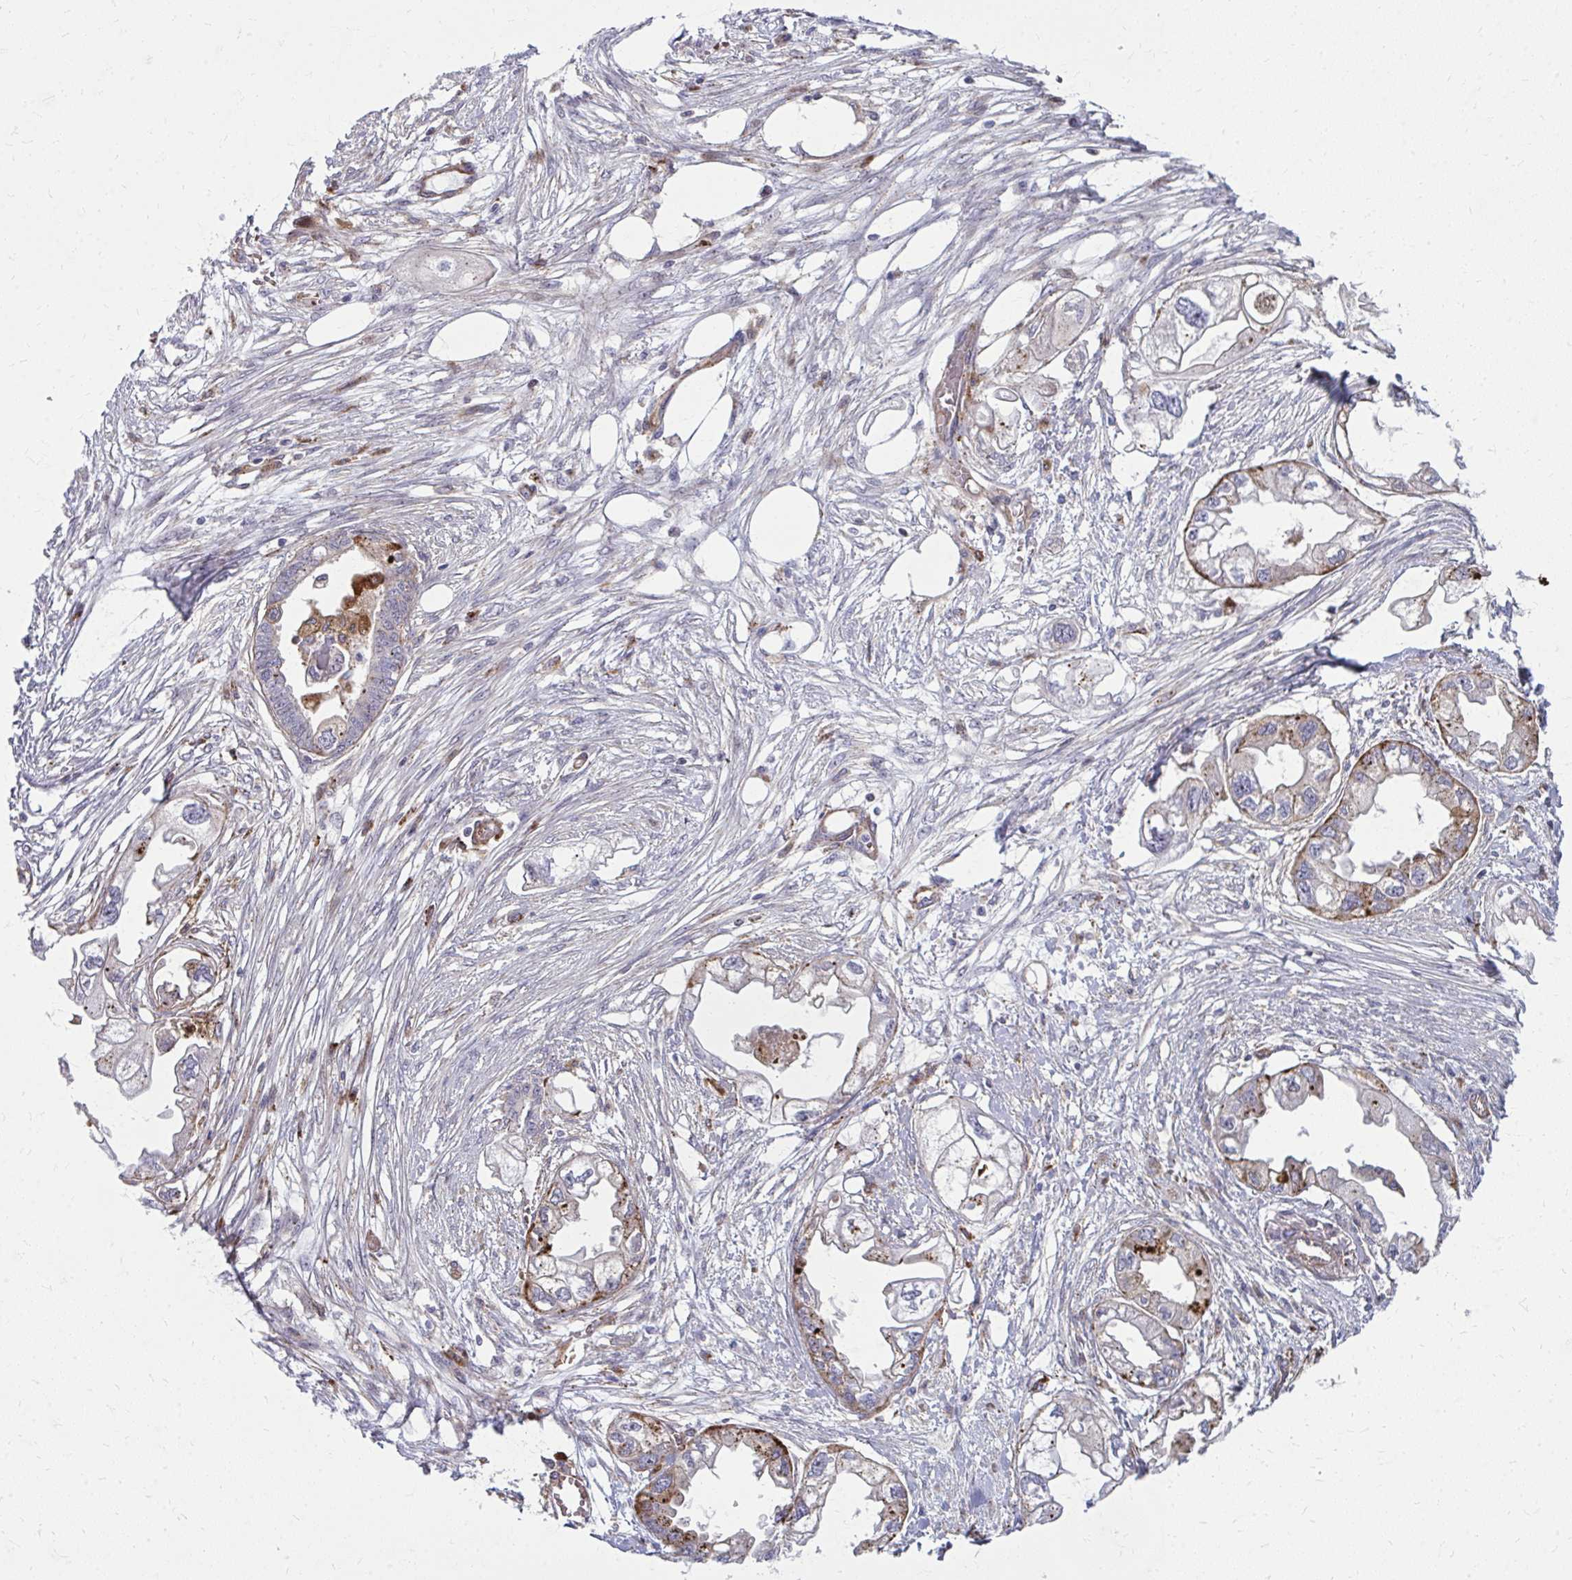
{"staining": {"intensity": "moderate", "quantity": "25%-75%", "location": "cytoplasmic/membranous"}, "tissue": "endometrial cancer", "cell_type": "Tumor cells", "image_type": "cancer", "snomed": [{"axis": "morphology", "description": "Adenocarcinoma, NOS"}, {"axis": "morphology", "description": "Adenocarcinoma, metastatic, NOS"}, {"axis": "topography", "description": "Adipose tissue"}, {"axis": "topography", "description": "Endometrium"}], "caption": "Approximately 25%-75% of tumor cells in endometrial cancer show moderate cytoplasmic/membranous protein staining as visualized by brown immunohistochemical staining.", "gene": "LRRC4B", "patient": {"sex": "female", "age": 67}}